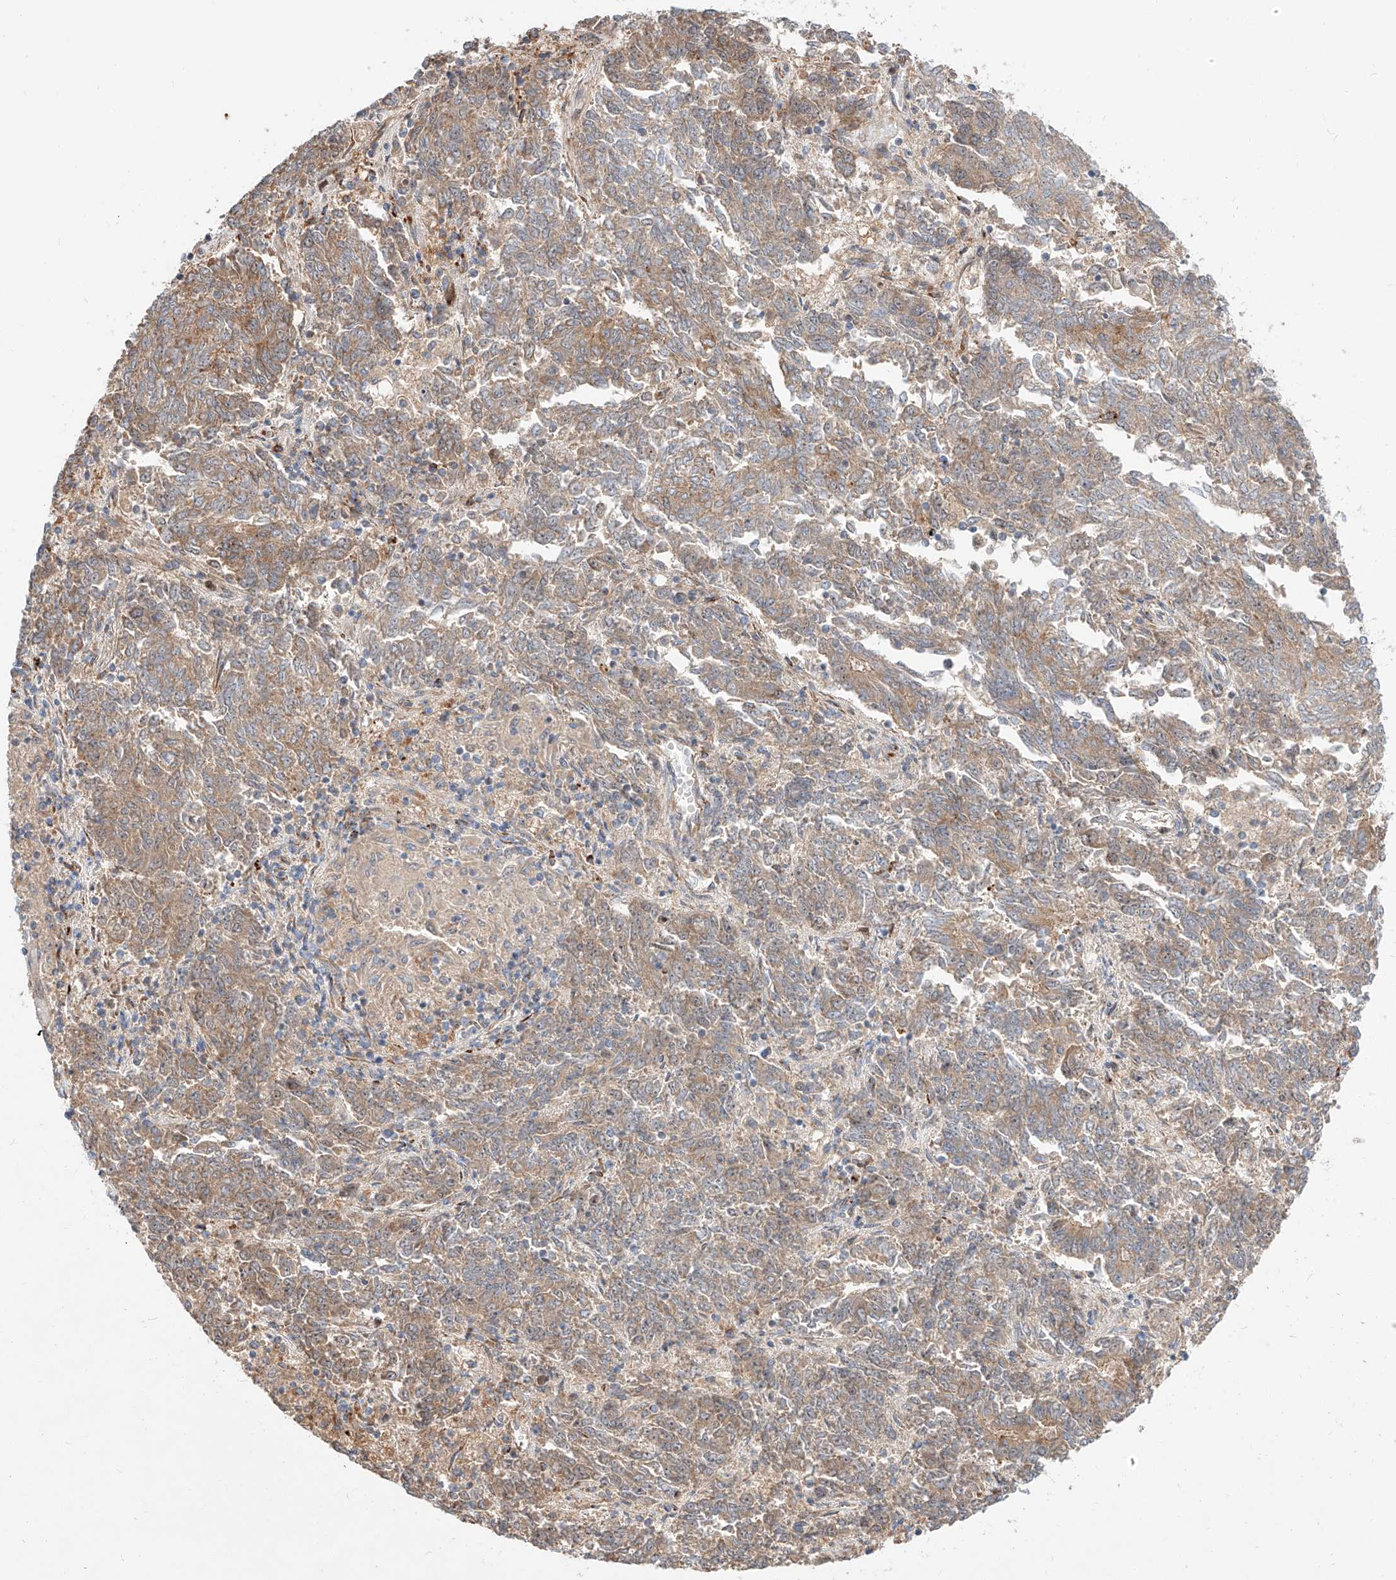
{"staining": {"intensity": "moderate", "quantity": "25%-75%", "location": "cytoplasmic/membranous"}, "tissue": "endometrial cancer", "cell_type": "Tumor cells", "image_type": "cancer", "snomed": [{"axis": "morphology", "description": "Adenocarcinoma, NOS"}, {"axis": "topography", "description": "Endometrium"}], "caption": "Protein analysis of endometrial cancer tissue reveals moderate cytoplasmic/membranous expression in approximately 25%-75% of tumor cells.", "gene": "DIRAS3", "patient": {"sex": "female", "age": 80}}